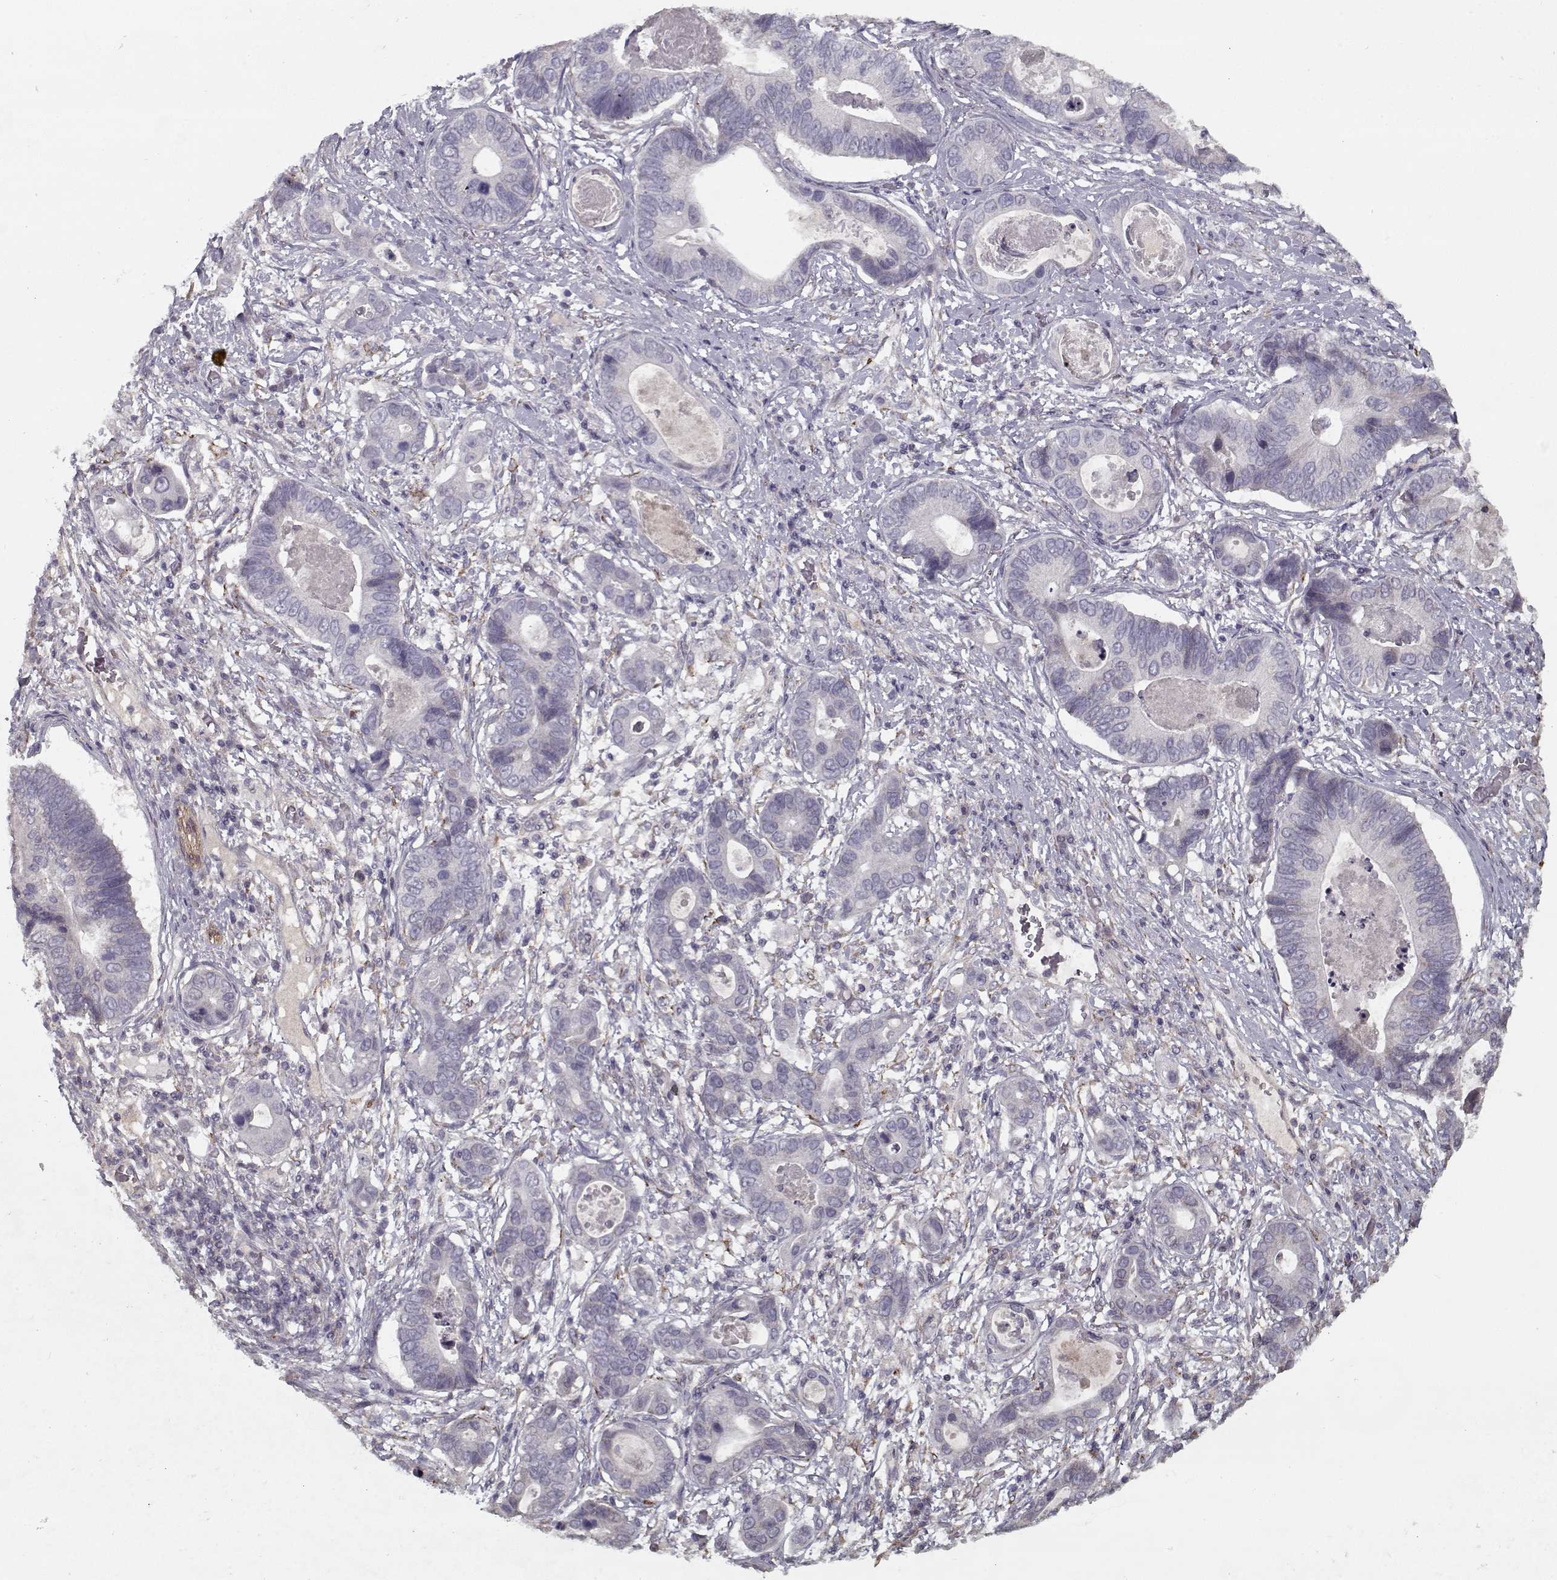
{"staining": {"intensity": "negative", "quantity": "none", "location": "none"}, "tissue": "stomach cancer", "cell_type": "Tumor cells", "image_type": "cancer", "snomed": [{"axis": "morphology", "description": "Adenocarcinoma, NOS"}, {"axis": "topography", "description": "Stomach"}], "caption": "A high-resolution photomicrograph shows IHC staining of stomach cancer, which demonstrates no significant expression in tumor cells. Brightfield microscopy of IHC stained with DAB (3,3'-diaminobenzidine) (brown) and hematoxylin (blue), captured at high magnification.", "gene": "LAMA2", "patient": {"sex": "male", "age": 84}}